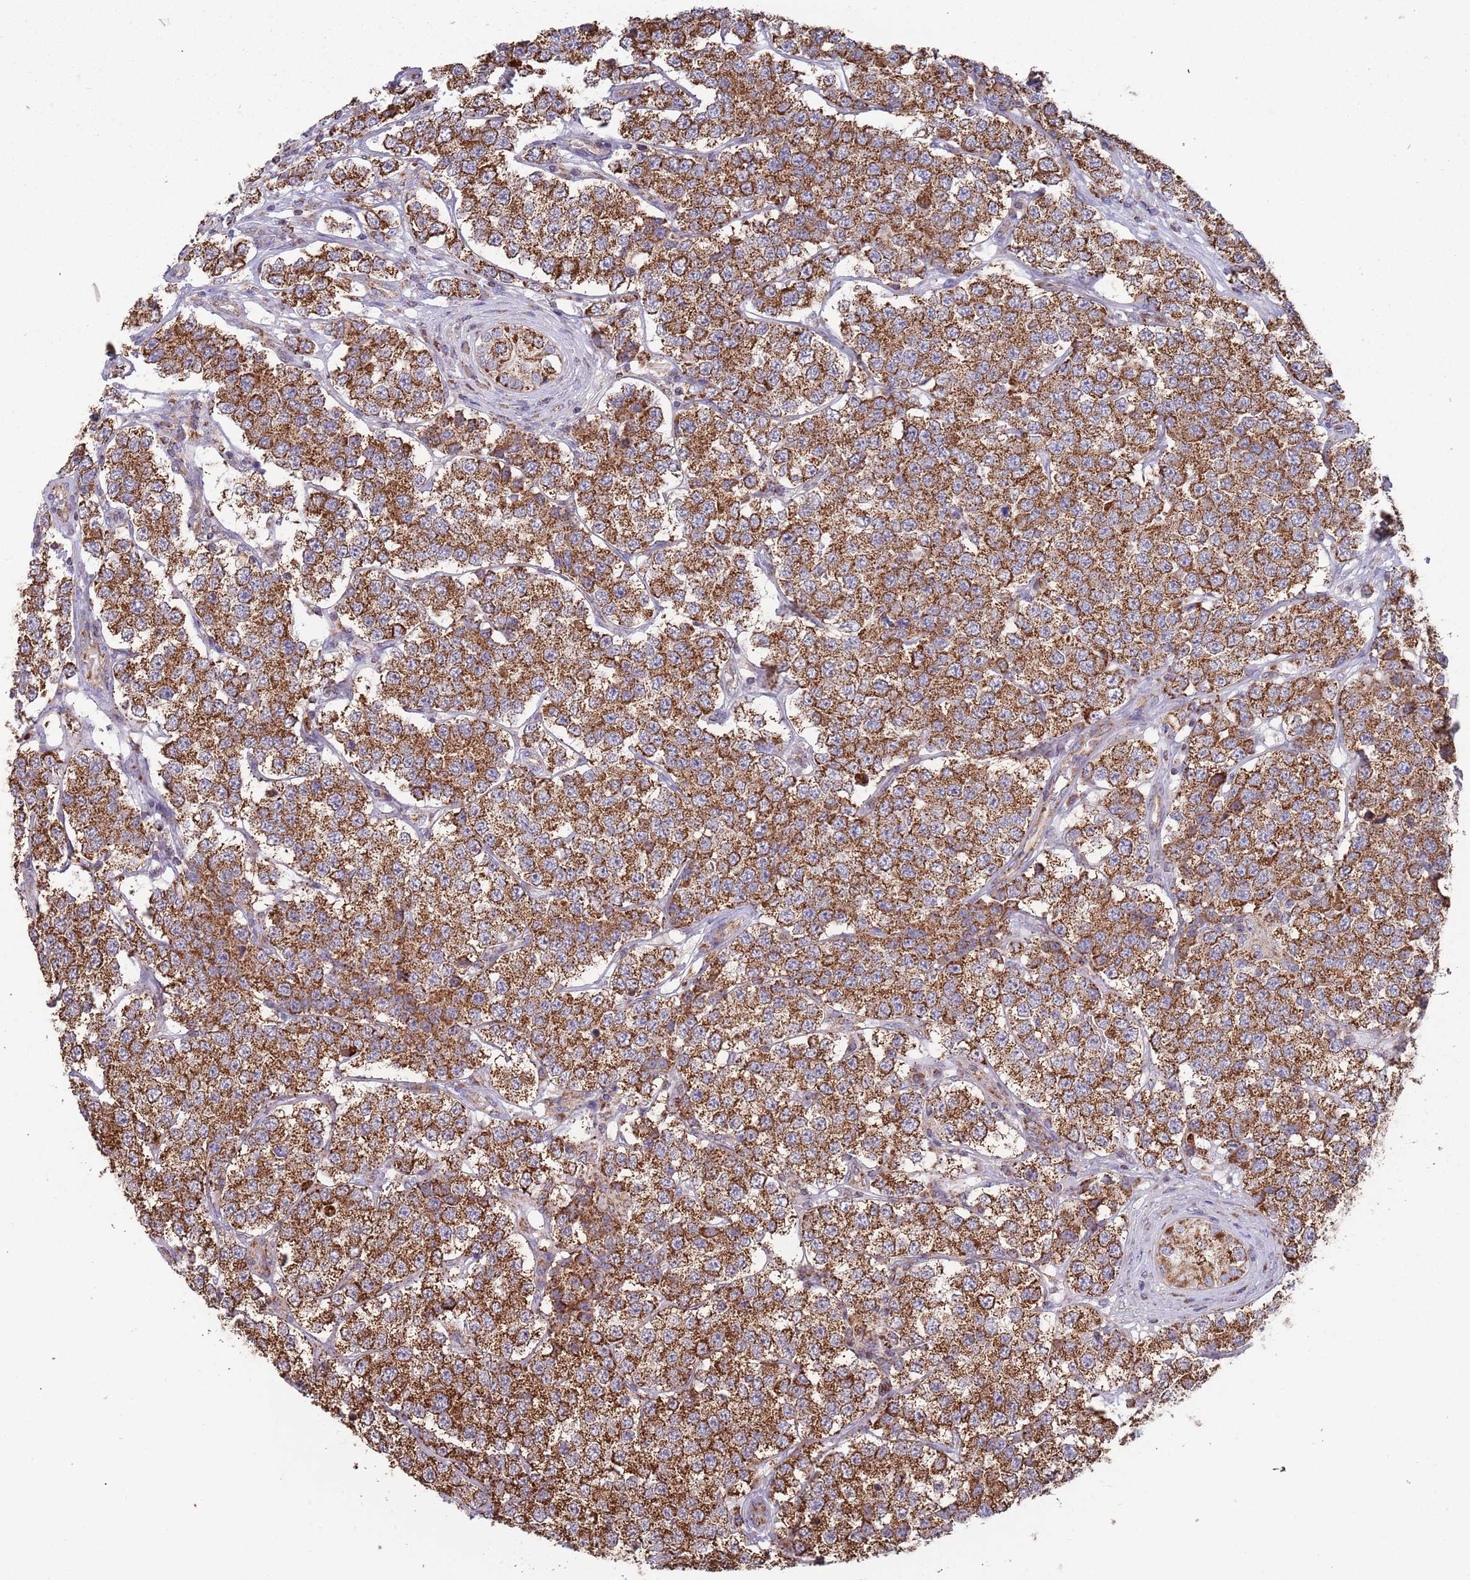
{"staining": {"intensity": "strong", "quantity": ">75%", "location": "cytoplasmic/membranous"}, "tissue": "testis cancer", "cell_type": "Tumor cells", "image_type": "cancer", "snomed": [{"axis": "morphology", "description": "Seminoma, NOS"}, {"axis": "topography", "description": "Testis"}], "caption": "DAB (3,3'-diaminobenzidine) immunohistochemical staining of seminoma (testis) demonstrates strong cytoplasmic/membranous protein staining in approximately >75% of tumor cells.", "gene": "VPS16", "patient": {"sex": "male", "age": 34}}